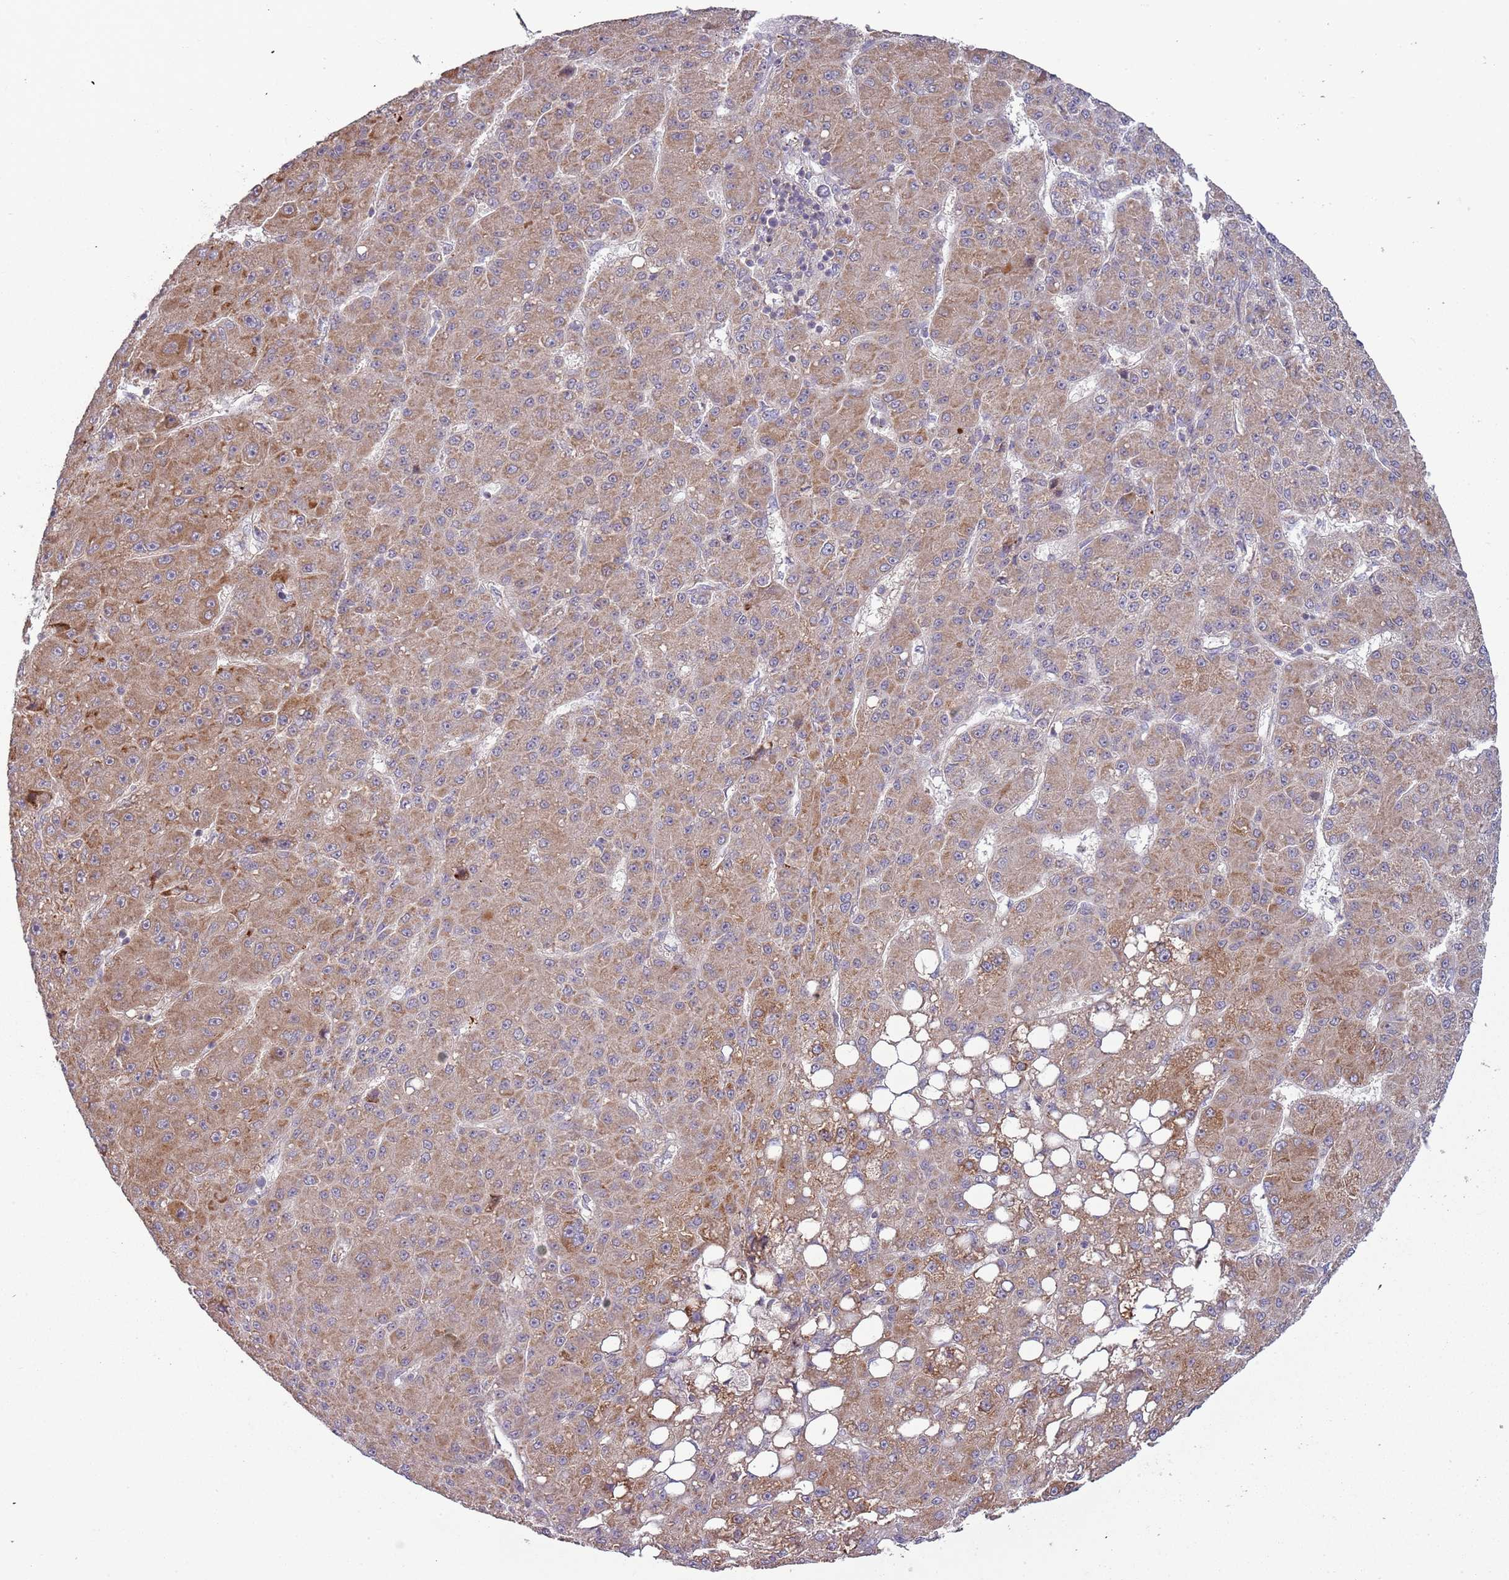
{"staining": {"intensity": "moderate", "quantity": ">75%", "location": "cytoplasmic/membranous"}, "tissue": "liver cancer", "cell_type": "Tumor cells", "image_type": "cancer", "snomed": [{"axis": "morphology", "description": "Carcinoma, Hepatocellular, NOS"}, {"axis": "topography", "description": "Liver"}], "caption": "Liver cancer (hepatocellular carcinoma) was stained to show a protein in brown. There is medium levels of moderate cytoplasmic/membranous staining in approximately >75% of tumor cells.", "gene": "DTD2", "patient": {"sex": "male", "age": 67}}